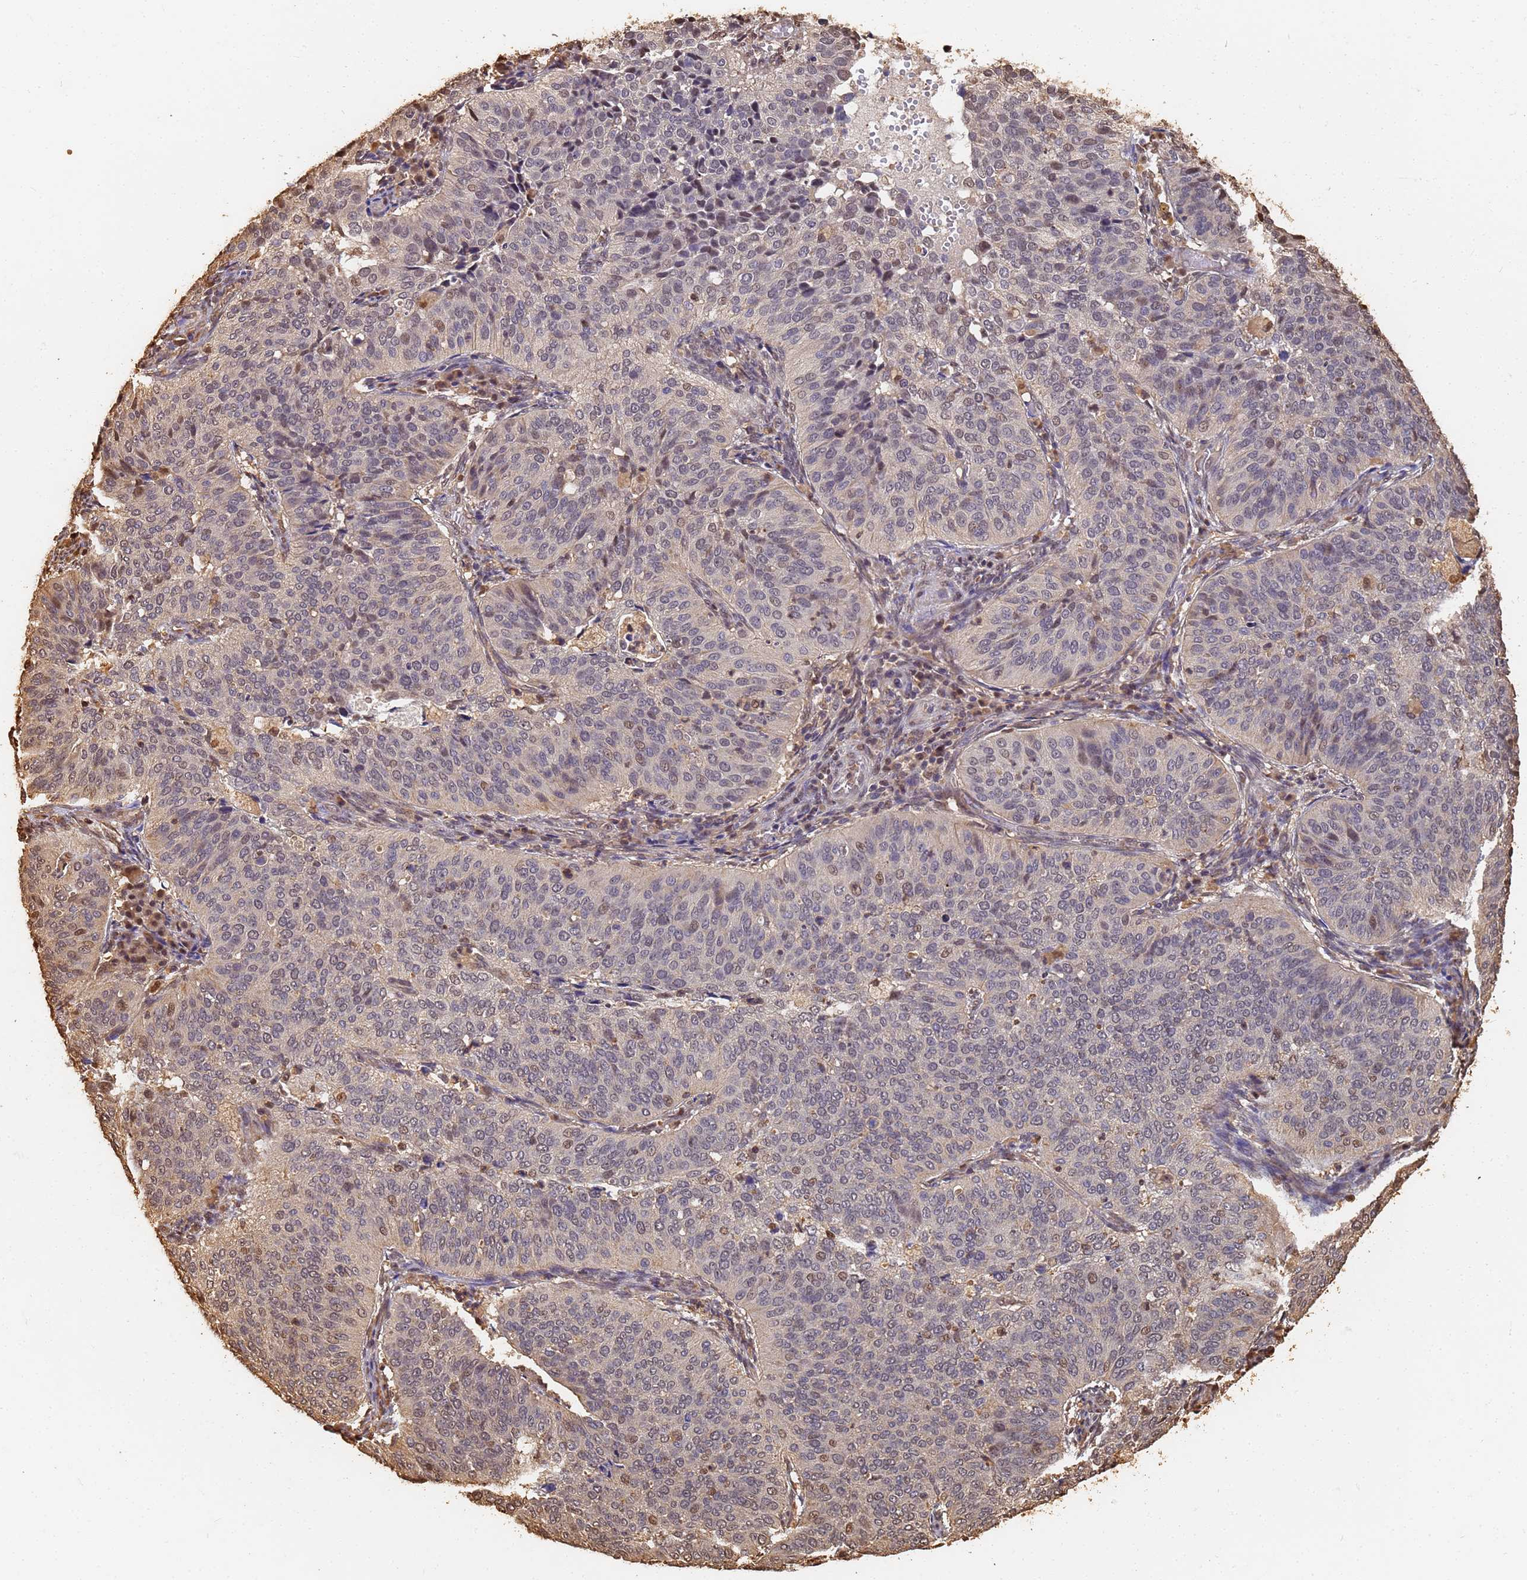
{"staining": {"intensity": "moderate", "quantity": "<25%", "location": "nuclear"}, "tissue": "cervical cancer", "cell_type": "Tumor cells", "image_type": "cancer", "snomed": [{"axis": "morphology", "description": "Normal tissue, NOS"}, {"axis": "morphology", "description": "Squamous cell carcinoma, NOS"}, {"axis": "topography", "description": "Cervix"}], "caption": "This micrograph reveals cervical cancer stained with immunohistochemistry to label a protein in brown. The nuclear of tumor cells show moderate positivity for the protein. Nuclei are counter-stained blue.", "gene": "JAK2", "patient": {"sex": "female", "age": 39}}